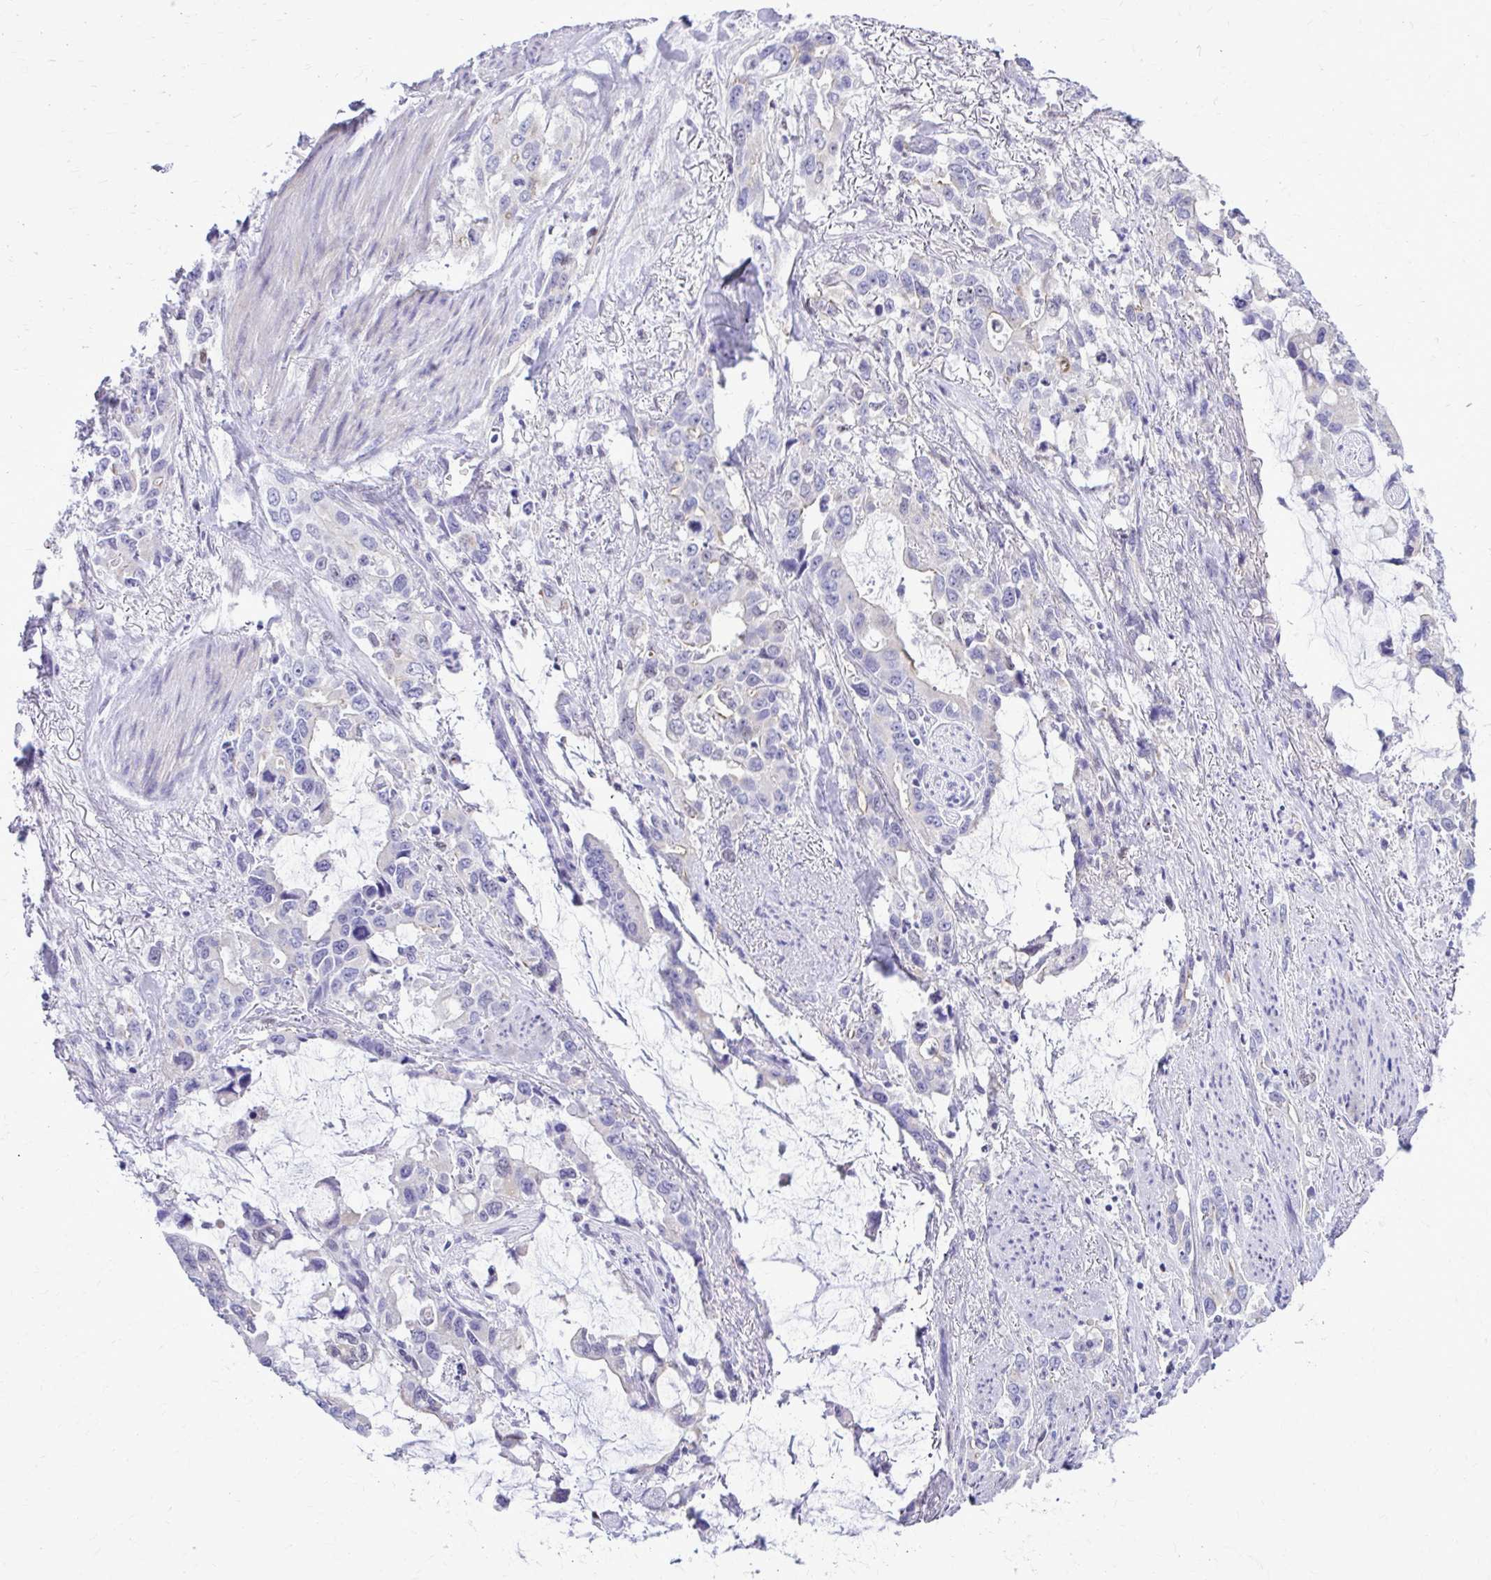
{"staining": {"intensity": "negative", "quantity": "none", "location": "none"}, "tissue": "stomach cancer", "cell_type": "Tumor cells", "image_type": "cancer", "snomed": [{"axis": "morphology", "description": "Adenocarcinoma, NOS"}, {"axis": "topography", "description": "Stomach, upper"}], "caption": "Micrograph shows no significant protein staining in tumor cells of stomach cancer (adenocarcinoma).", "gene": "RASL11B", "patient": {"sex": "male", "age": 85}}